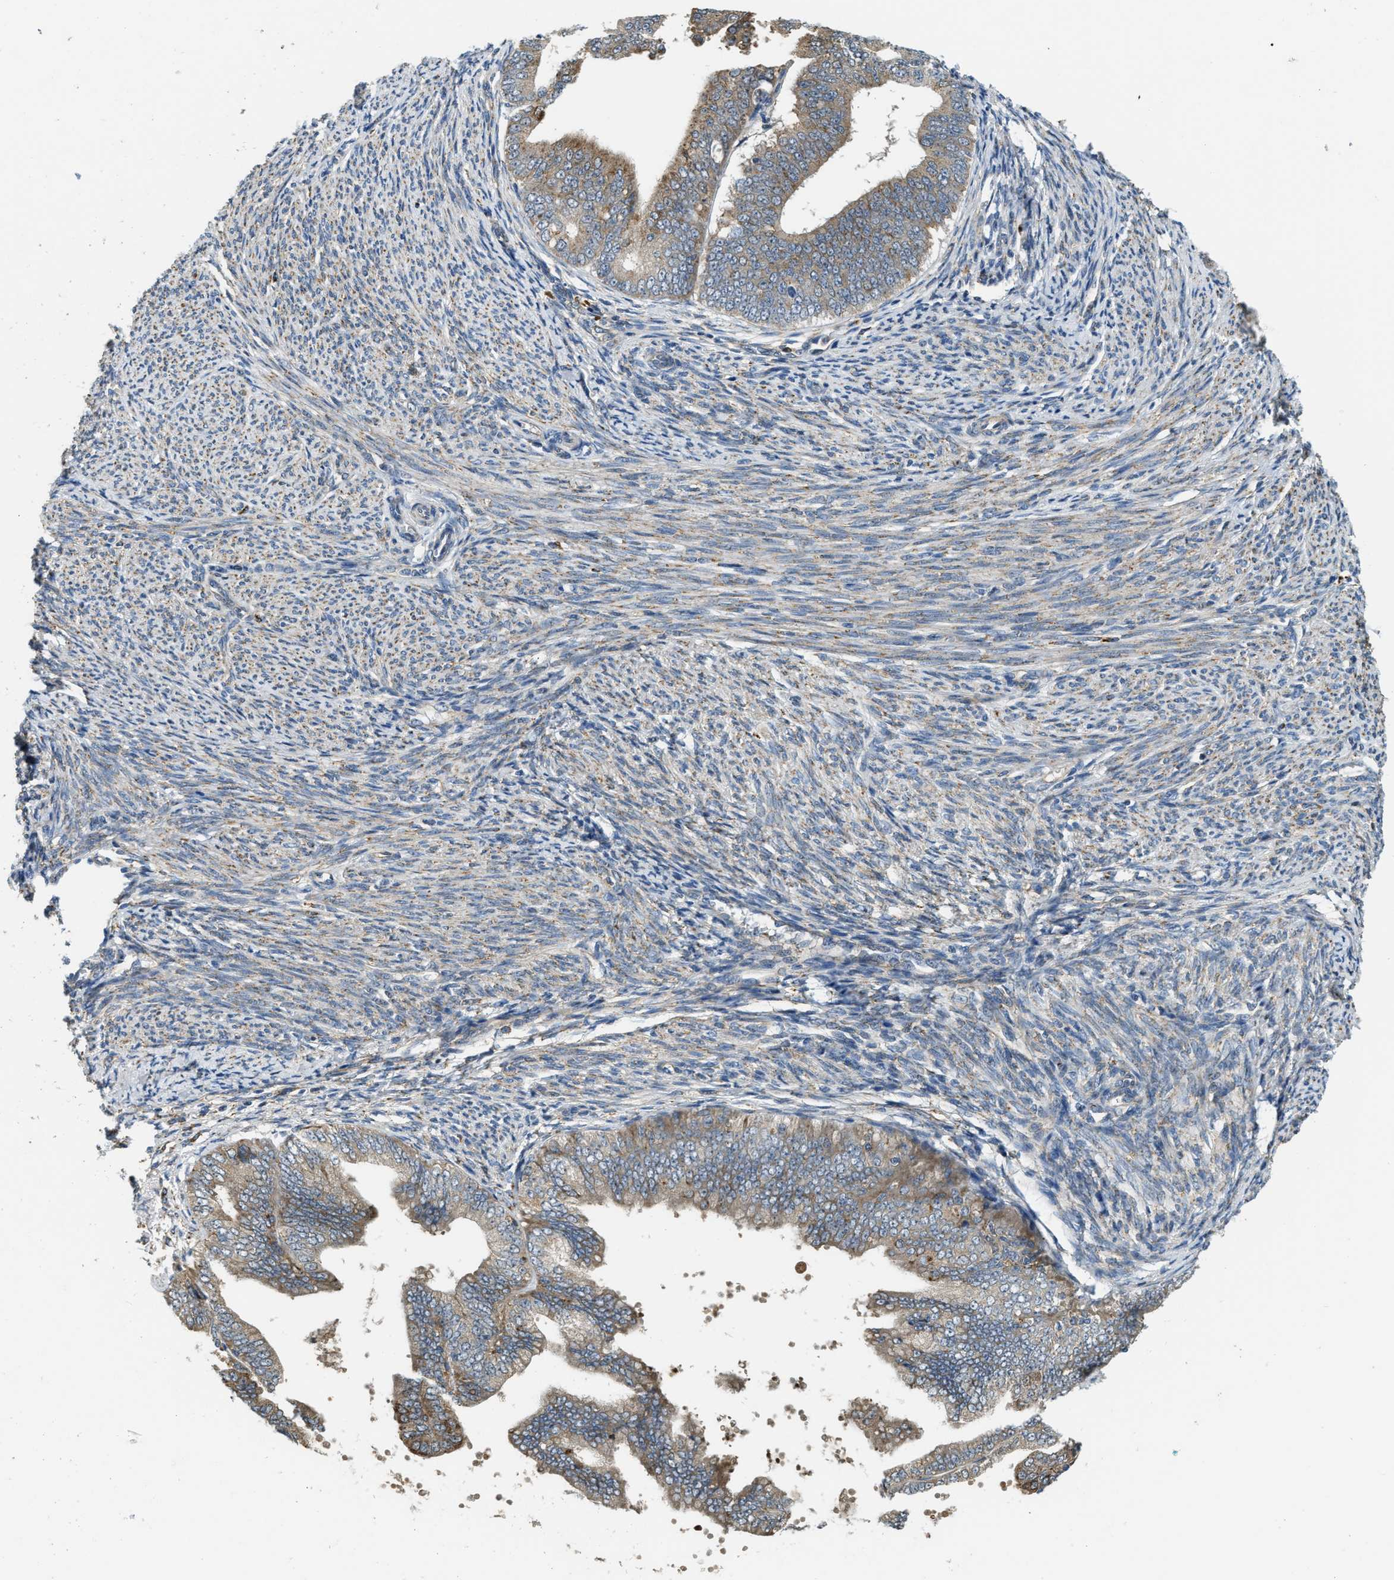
{"staining": {"intensity": "moderate", "quantity": ">75%", "location": "cytoplasmic/membranous"}, "tissue": "endometrial cancer", "cell_type": "Tumor cells", "image_type": "cancer", "snomed": [{"axis": "morphology", "description": "Adenocarcinoma, NOS"}, {"axis": "topography", "description": "Endometrium"}], "caption": "Immunohistochemistry (IHC) (DAB) staining of human endometrial cancer demonstrates moderate cytoplasmic/membranous protein staining in approximately >75% of tumor cells.", "gene": "STARD3NL", "patient": {"sex": "female", "age": 63}}